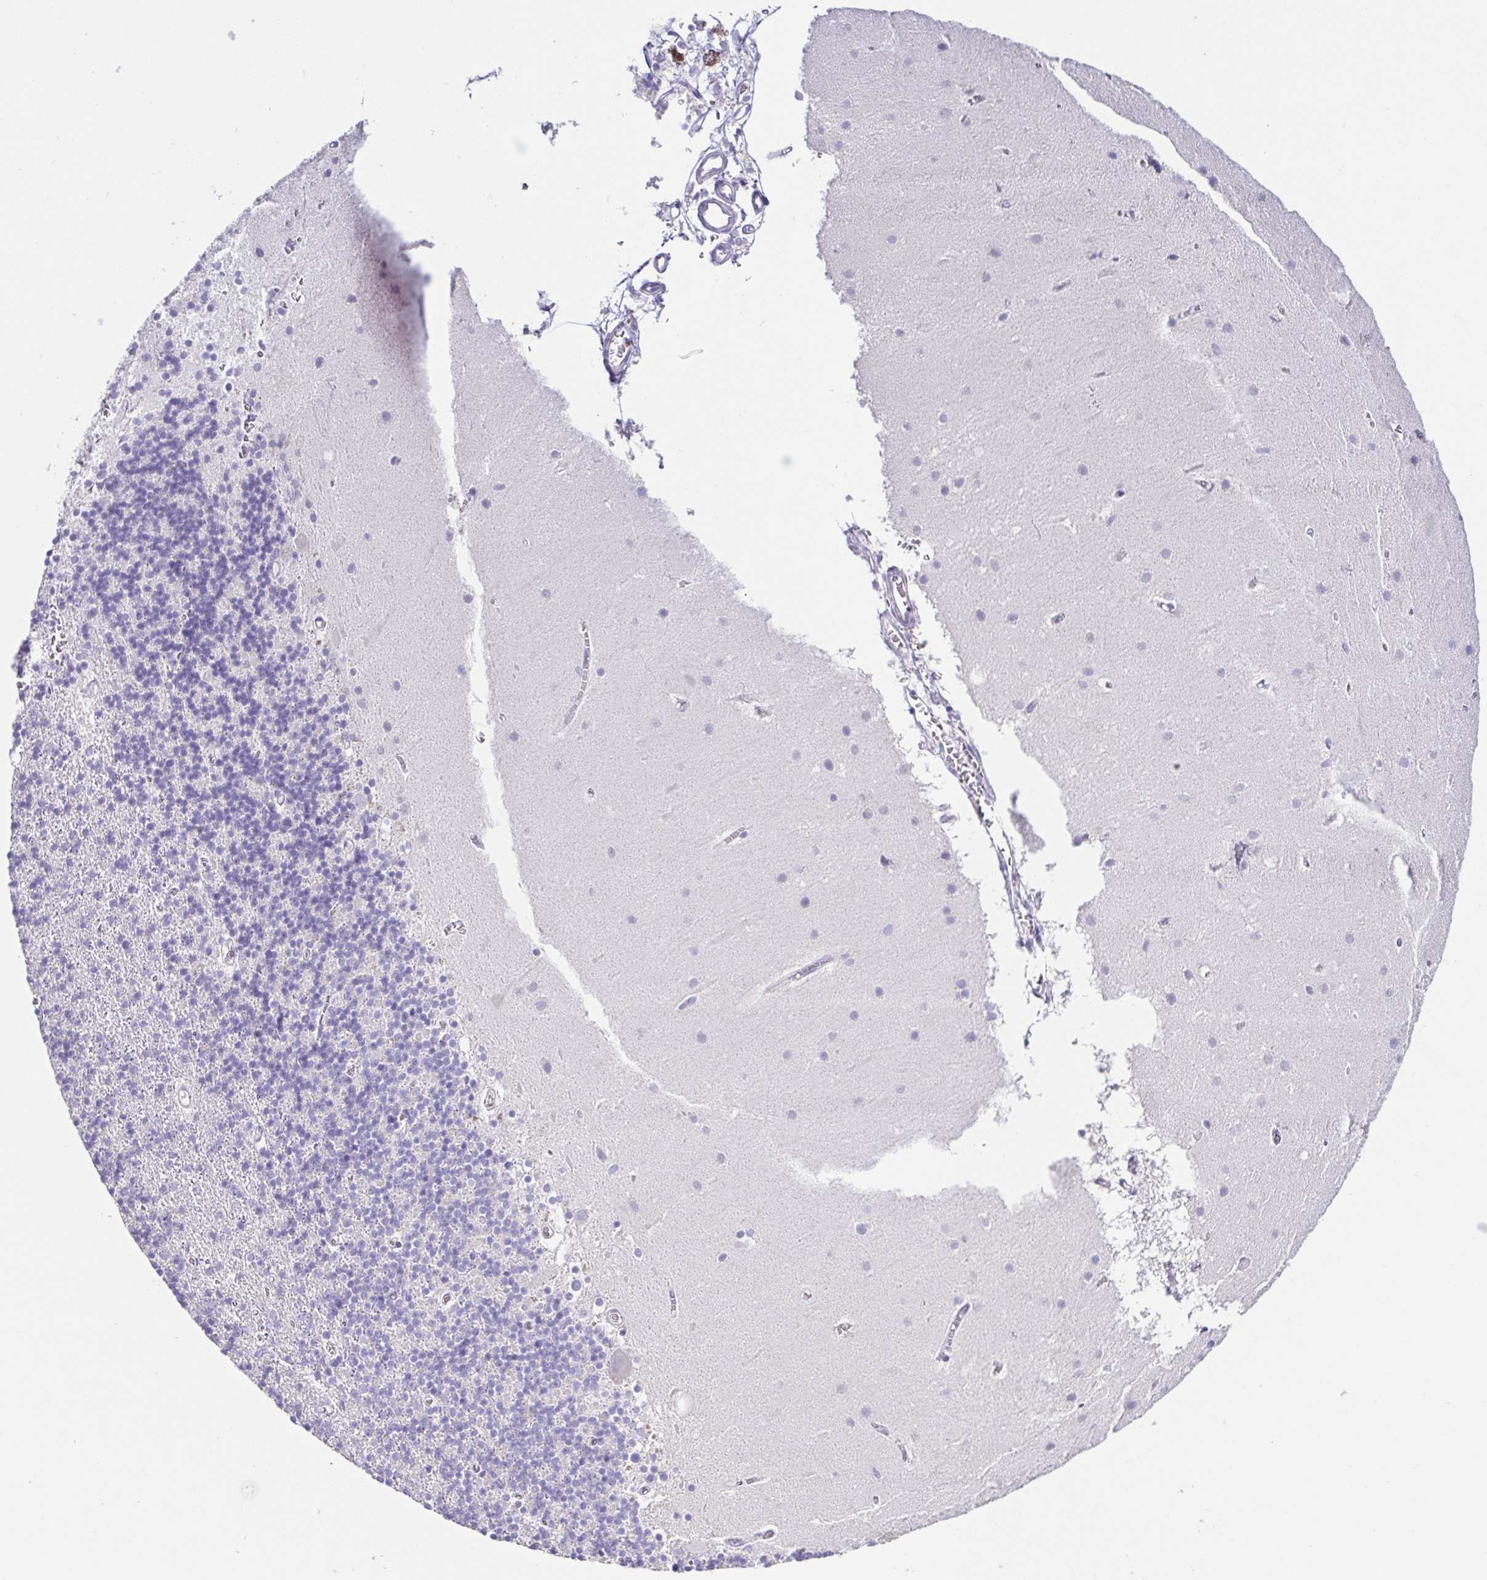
{"staining": {"intensity": "negative", "quantity": "none", "location": "none"}, "tissue": "cerebellum", "cell_type": "Cells in granular layer", "image_type": "normal", "snomed": [{"axis": "morphology", "description": "Normal tissue, NOS"}, {"axis": "topography", "description": "Cerebellum"}], "caption": "This histopathology image is of normal cerebellum stained with immunohistochemistry to label a protein in brown with the nuclei are counter-stained blue. There is no positivity in cells in granular layer.", "gene": "RDH11", "patient": {"sex": "male", "age": 70}}